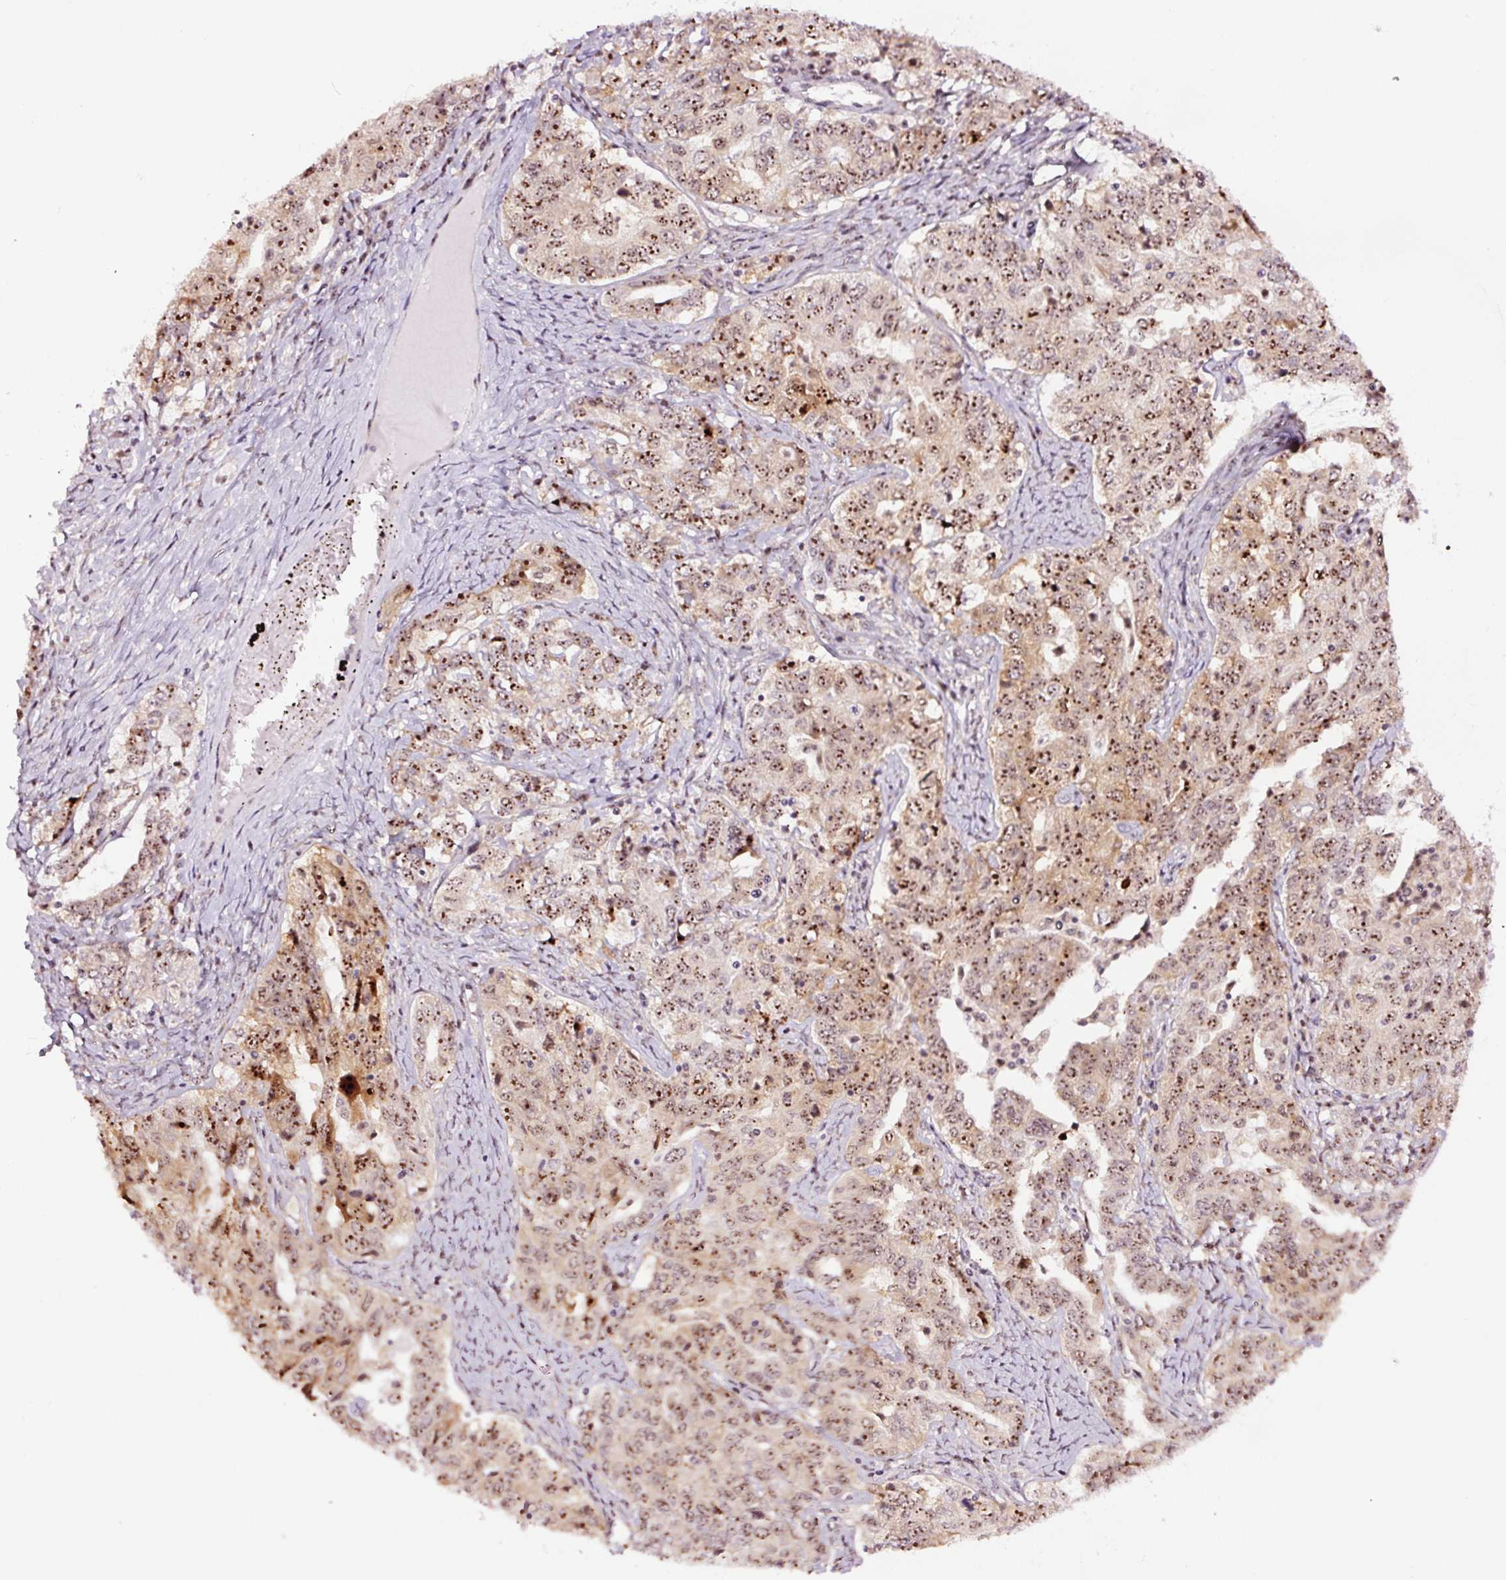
{"staining": {"intensity": "moderate", "quantity": ">75%", "location": "nuclear"}, "tissue": "ovarian cancer", "cell_type": "Tumor cells", "image_type": "cancer", "snomed": [{"axis": "morphology", "description": "Carcinoma, endometroid"}, {"axis": "topography", "description": "Ovary"}], "caption": "An image of ovarian cancer (endometroid carcinoma) stained for a protein exhibits moderate nuclear brown staining in tumor cells. (Brightfield microscopy of DAB IHC at high magnification).", "gene": "GNL3", "patient": {"sex": "female", "age": 62}}